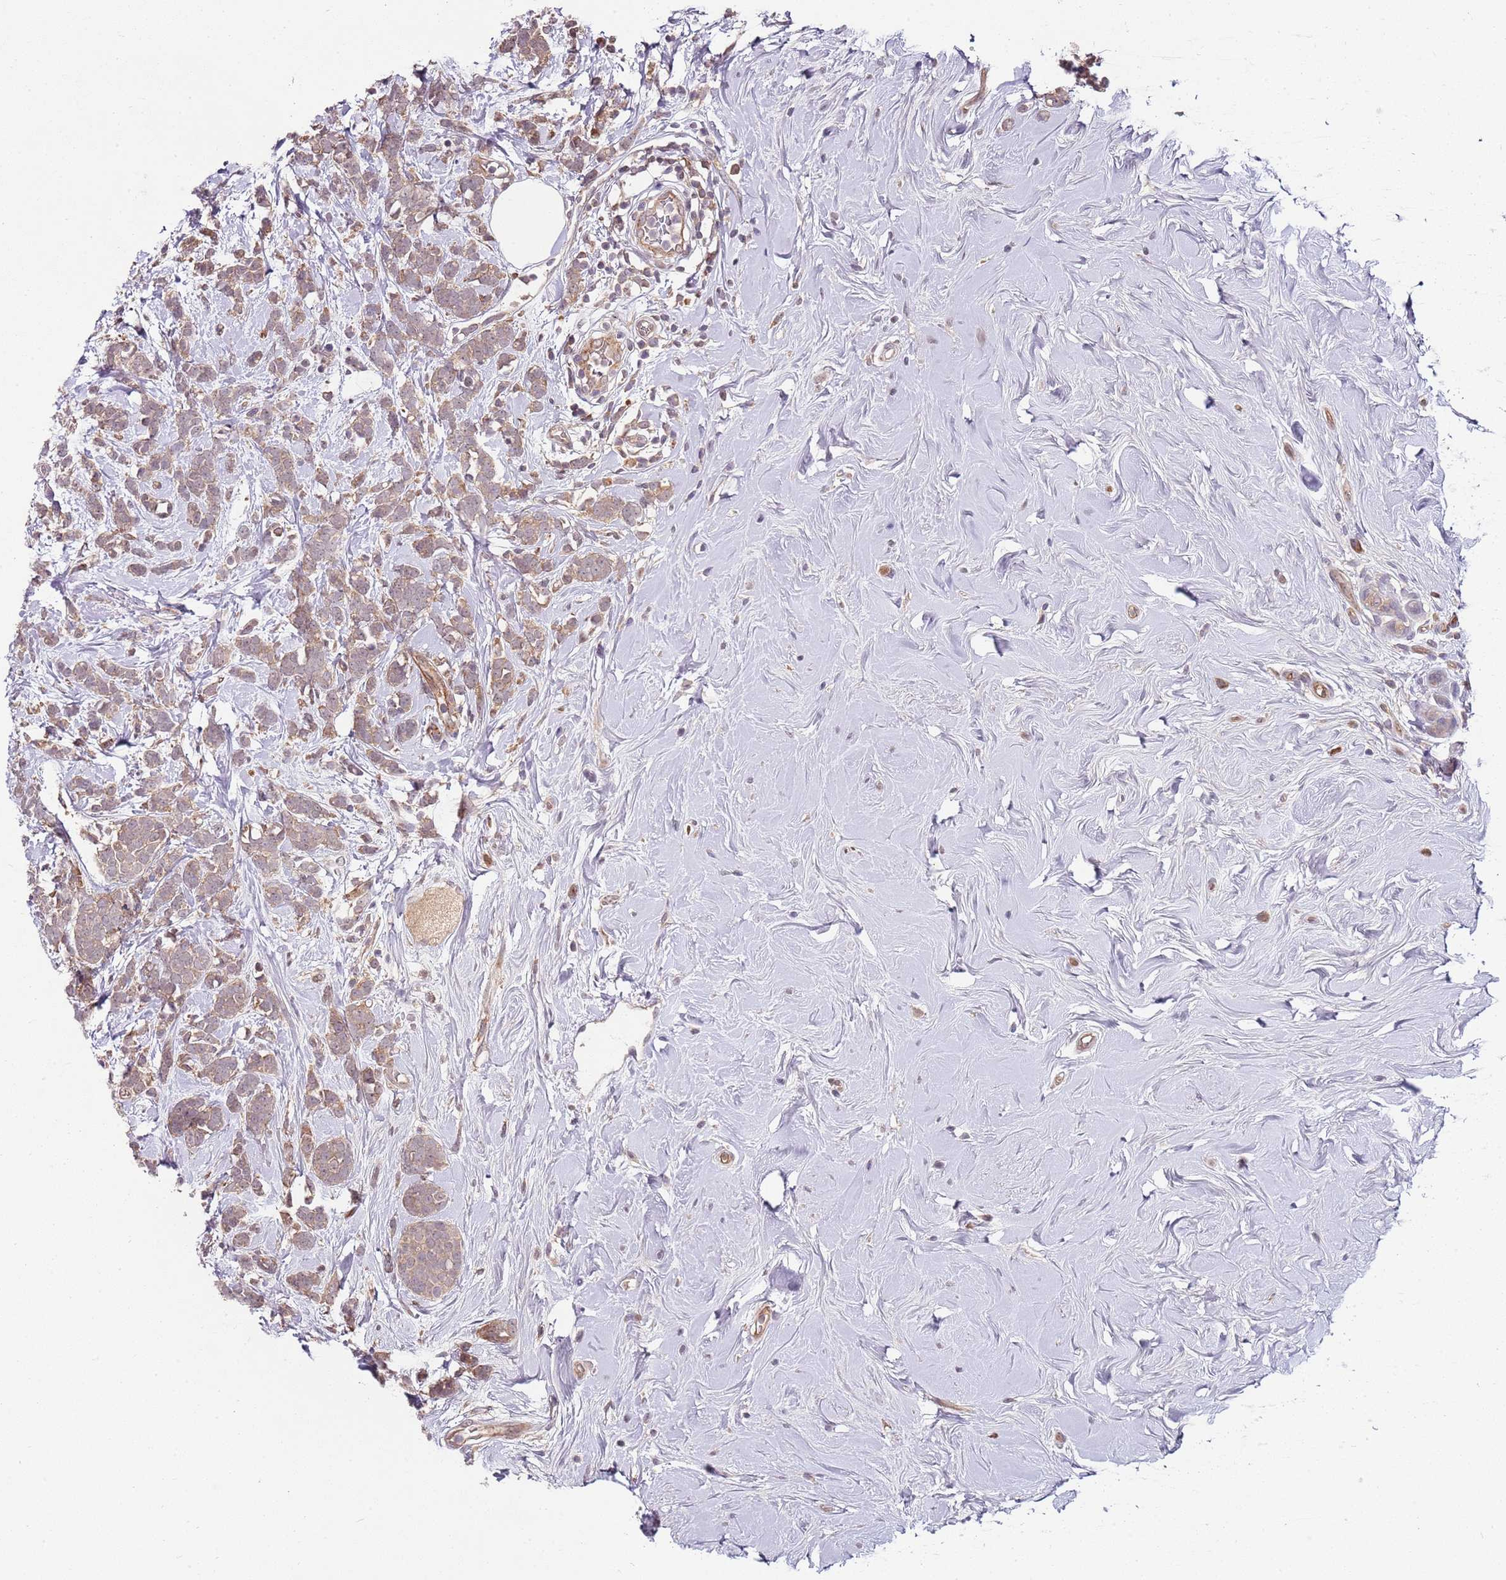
{"staining": {"intensity": "weak", "quantity": "25%-75%", "location": "cytoplasmic/membranous"}, "tissue": "breast cancer", "cell_type": "Tumor cells", "image_type": "cancer", "snomed": [{"axis": "morphology", "description": "Lobular carcinoma"}, {"axis": "topography", "description": "Breast"}], "caption": "A histopathology image of human breast cancer stained for a protein shows weak cytoplasmic/membranous brown staining in tumor cells.", "gene": "FBXL22", "patient": {"sex": "female", "age": 58}}